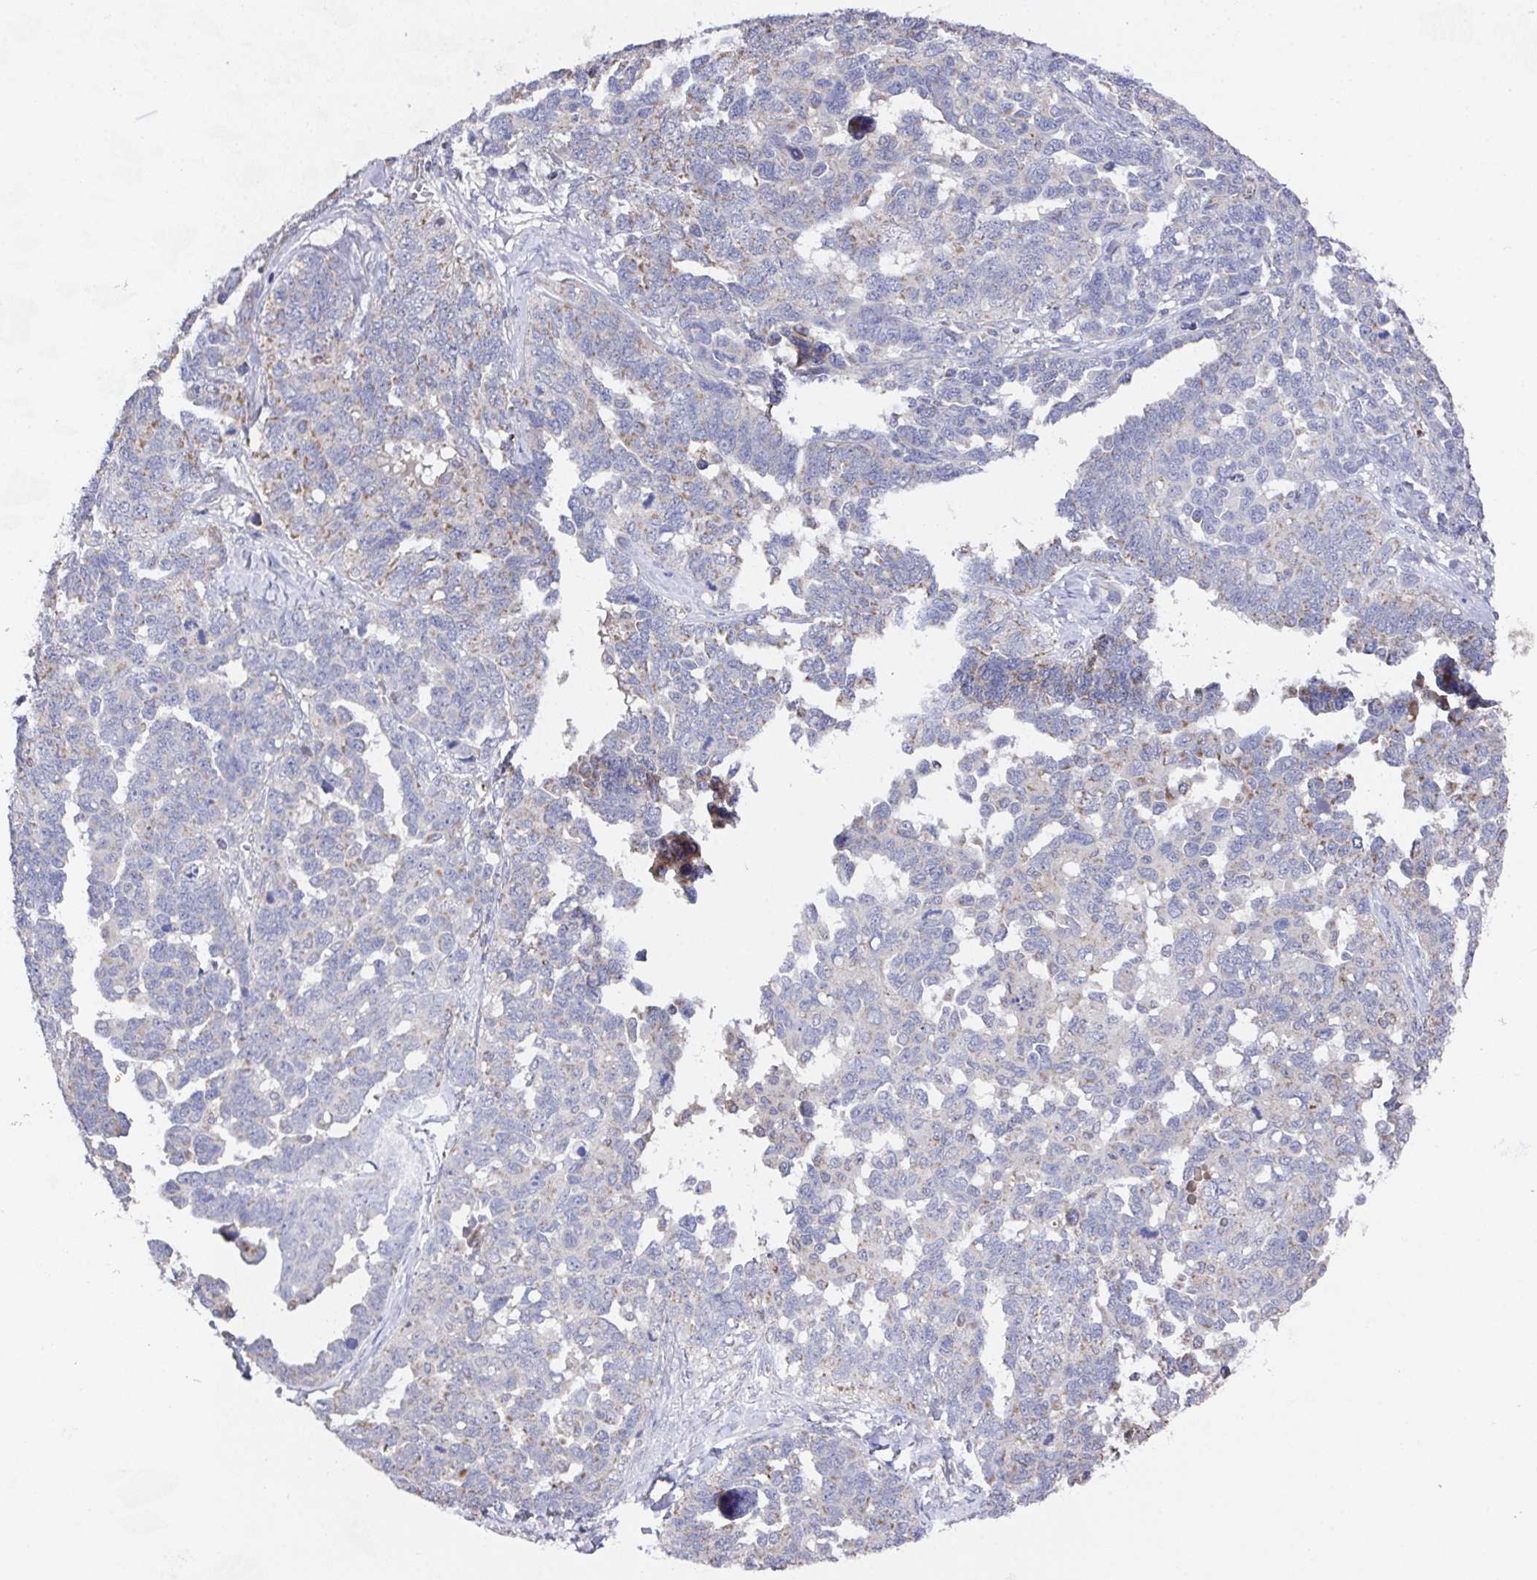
{"staining": {"intensity": "negative", "quantity": "none", "location": "none"}, "tissue": "ovarian cancer", "cell_type": "Tumor cells", "image_type": "cancer", "snomed": [{"axis": "morphology", "description": "Cystadenocarcinoma, serous, NOS"}, {"axis": "topography", "description": "Ovary"}], "caption": "High power microscopy image of an immunohistochemistry (IHC) histopathology image of ovarian cancer, revealing no significant positivity in tumor cells. (Brightfield microscopy of DAB (3,3'-diaminobenzidine) immunohistochemistry at high magnification).", "gene": "MT-ND3", "patient": {"sex": "female", "age": 69}}